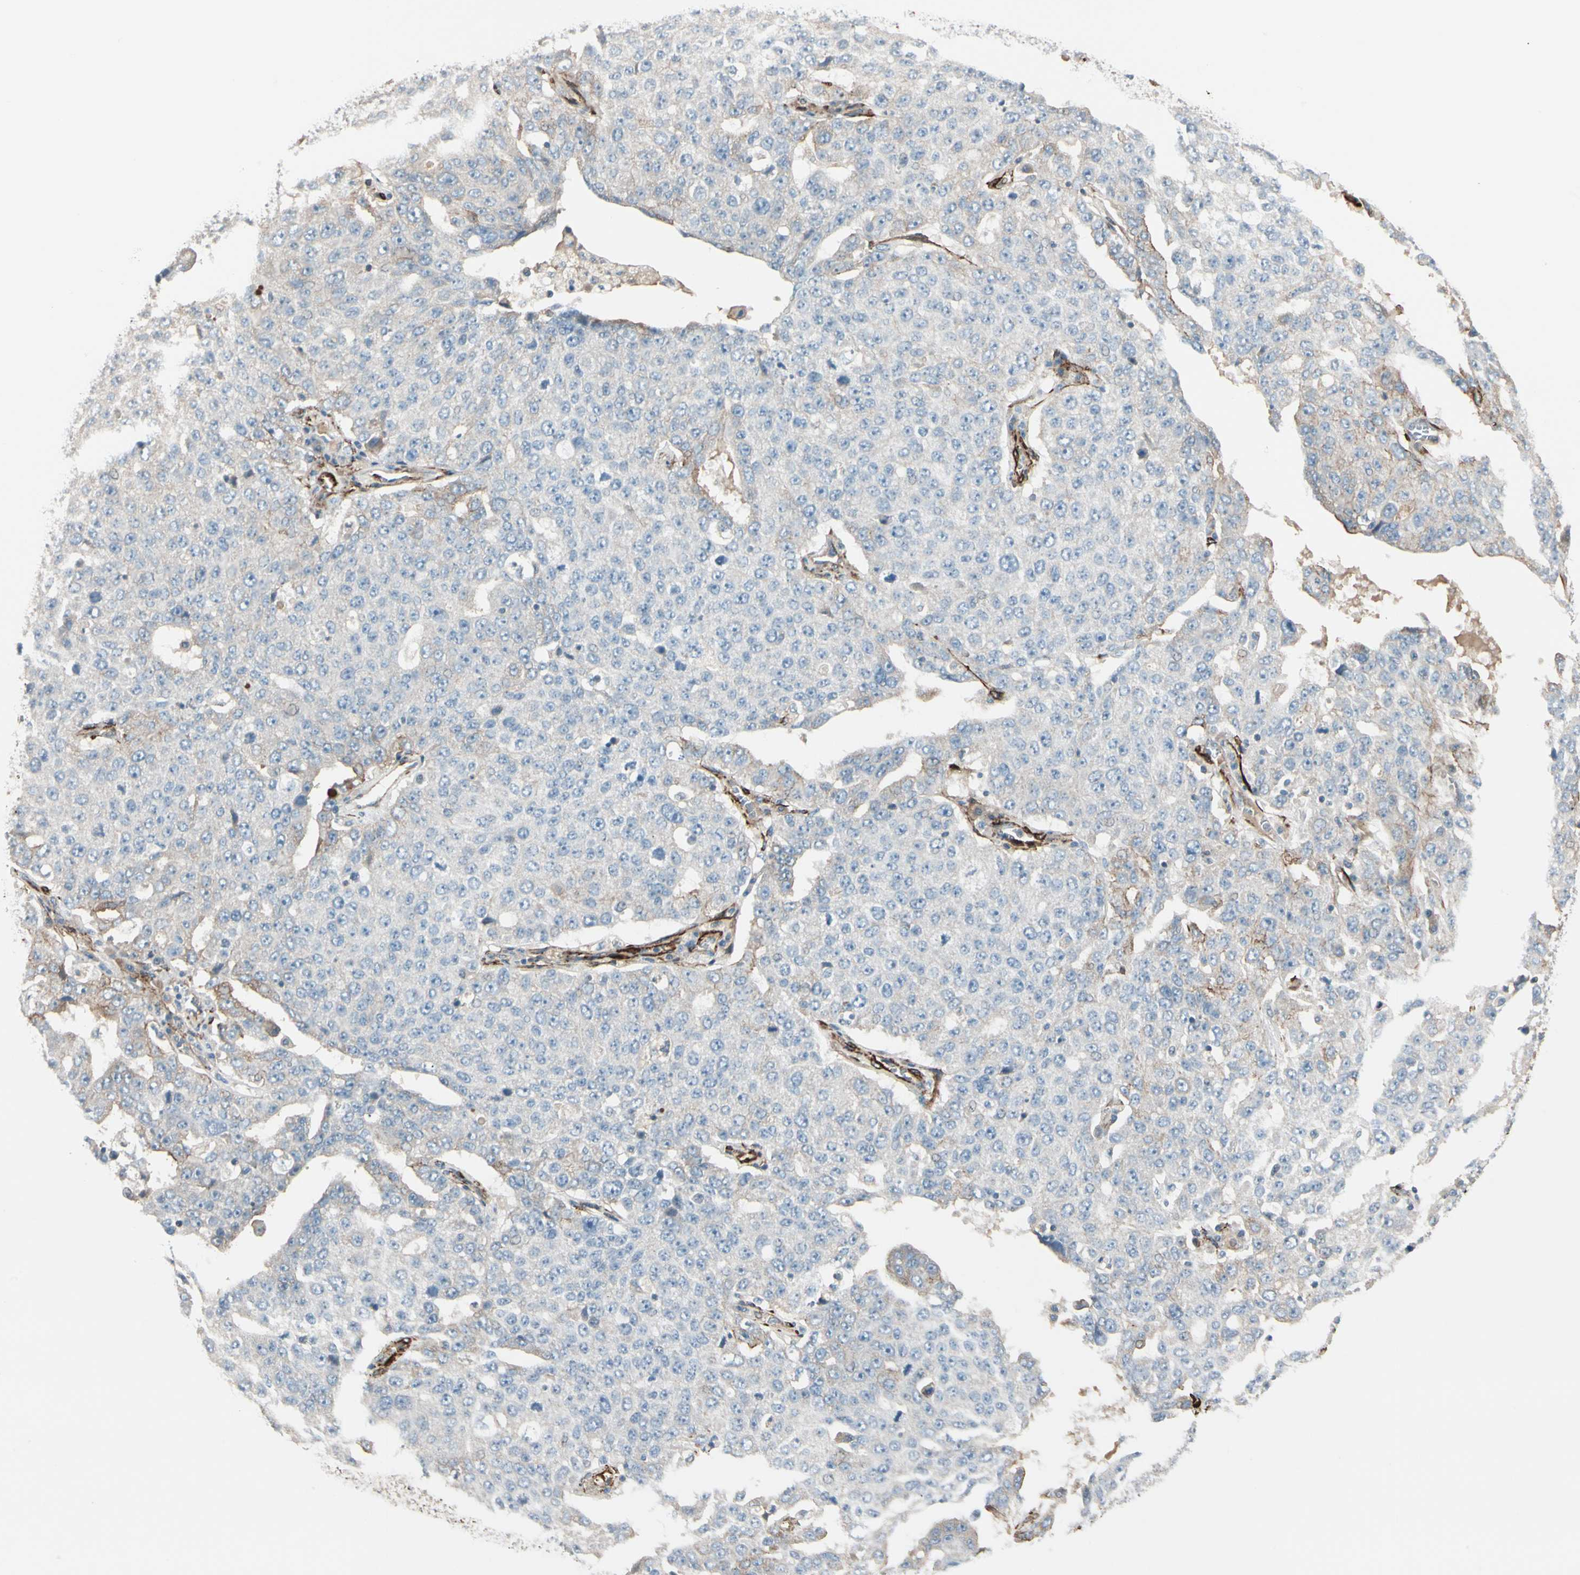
{"staining": {"intensity": "negative", "quantity": "none", "location": "none"}, "tissue": "ovarian cancer", "cell_type": "Tumor cells", "image_type": "cancer", "snomed": [{"axis": "morphology", "description": "Carcinoma, endometroid"}, {"axis": "topography", "description": "Ovary"}], "caption": "This photomicrograph is of ovarian cancer stained with immunohistochemistry to label a protein in brown with the nuclei are counter-stained blue. There is no expression in tumor cells.", "gene": "CALD1", "patient": {"sex": "female", "age": 62}}